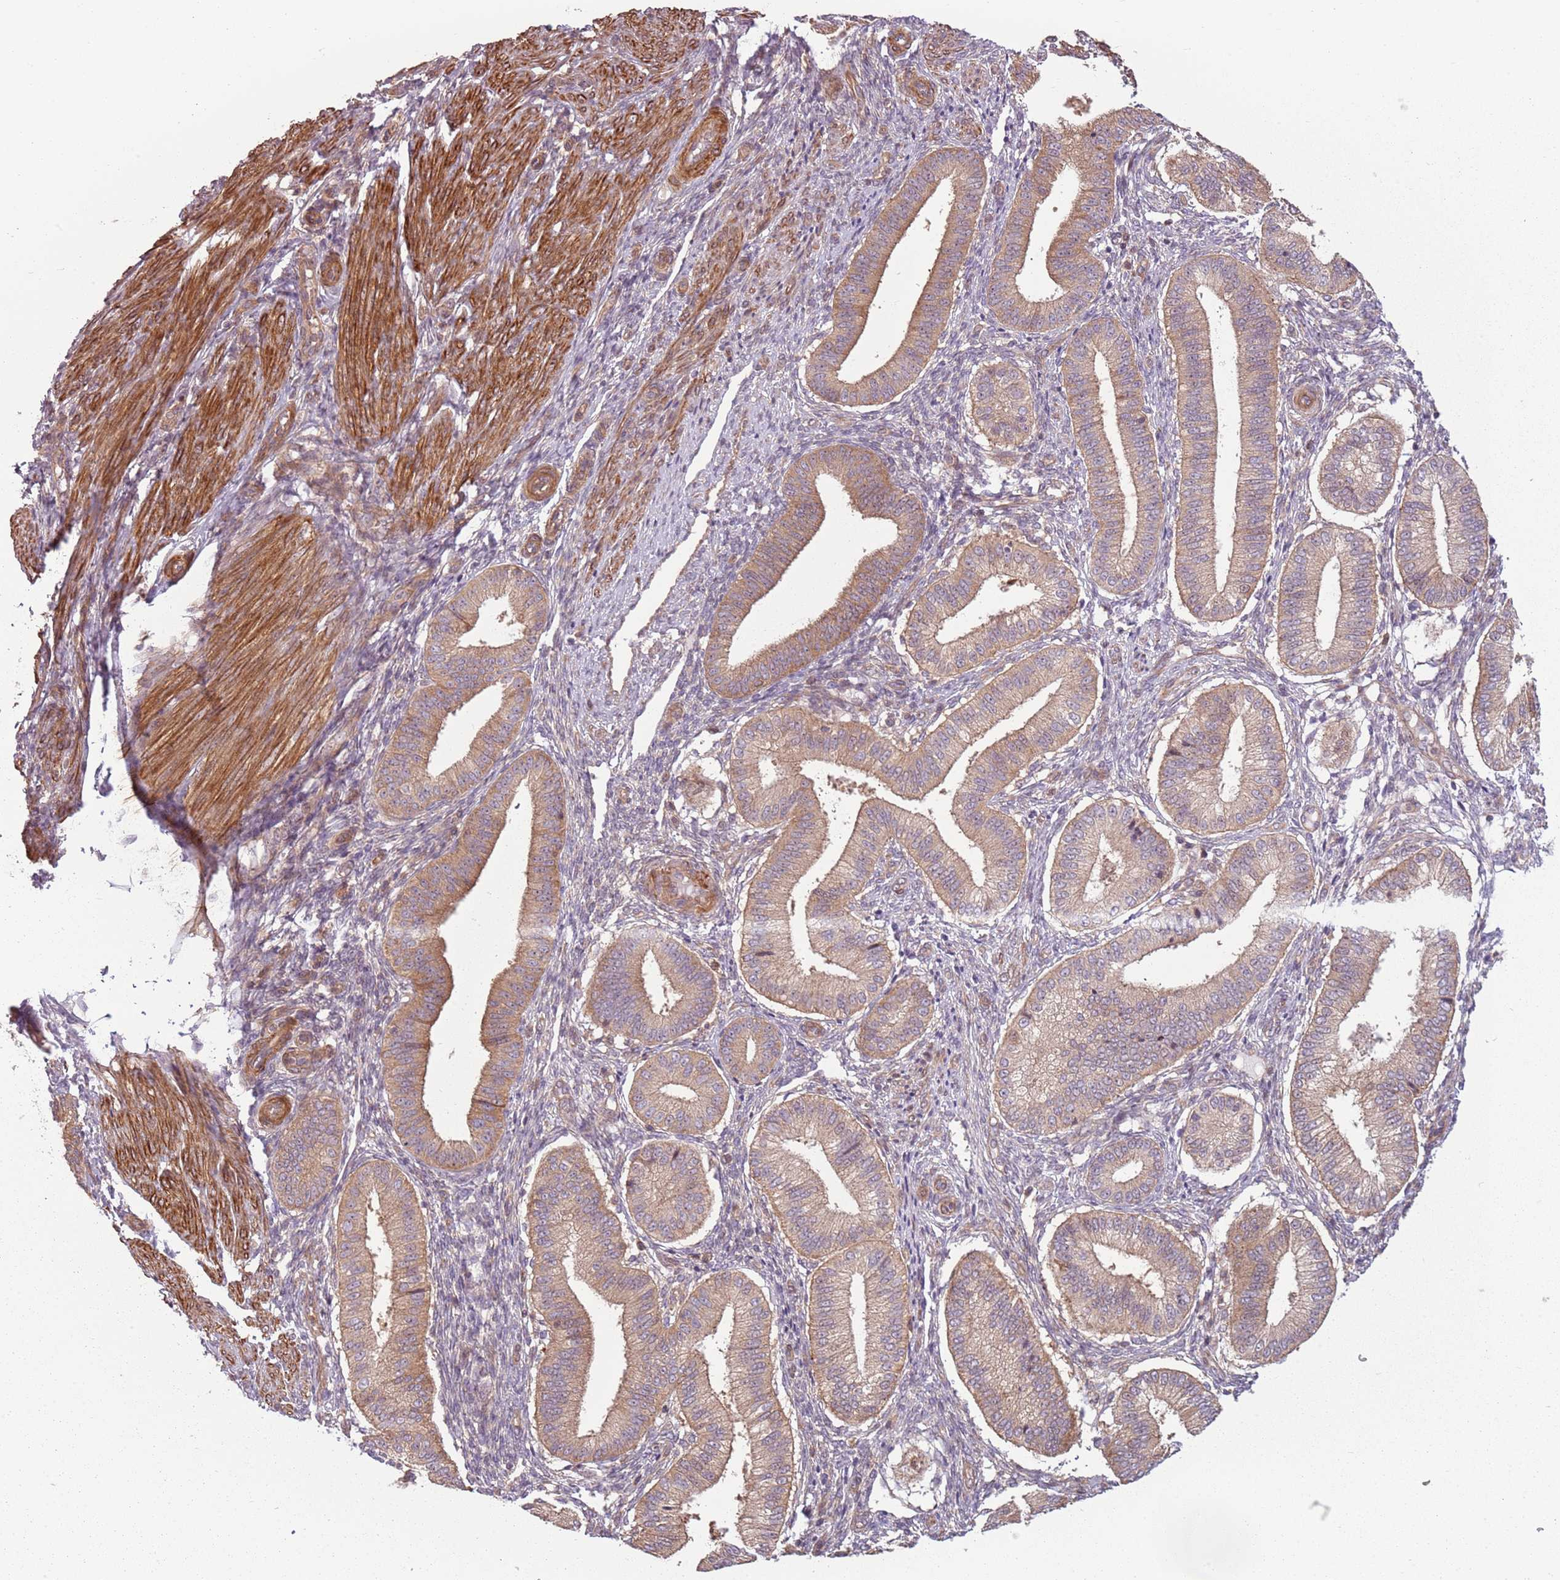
{"staining": {"intensity": "weak", "quantity": "<25%", "location": "cytoplasmic/membranous"}, "tissue": "endometrium", "cell_type": "Cells in endometrial stroma", "image_type": "normal", "snomed": [{"axis": "morphology", "description": "Normal tissue, NOS"}, {"axis": "topography", "description": "Endometrium"}], "caption": "Immunohistochemistry histopathology image of unremarkable endometrium: endometrium stained with DAB reveals no significant protein positivity in cells in endometrial stroma.", "gene": "RPL21", "patient": {"sex": "female", "age": 39}}